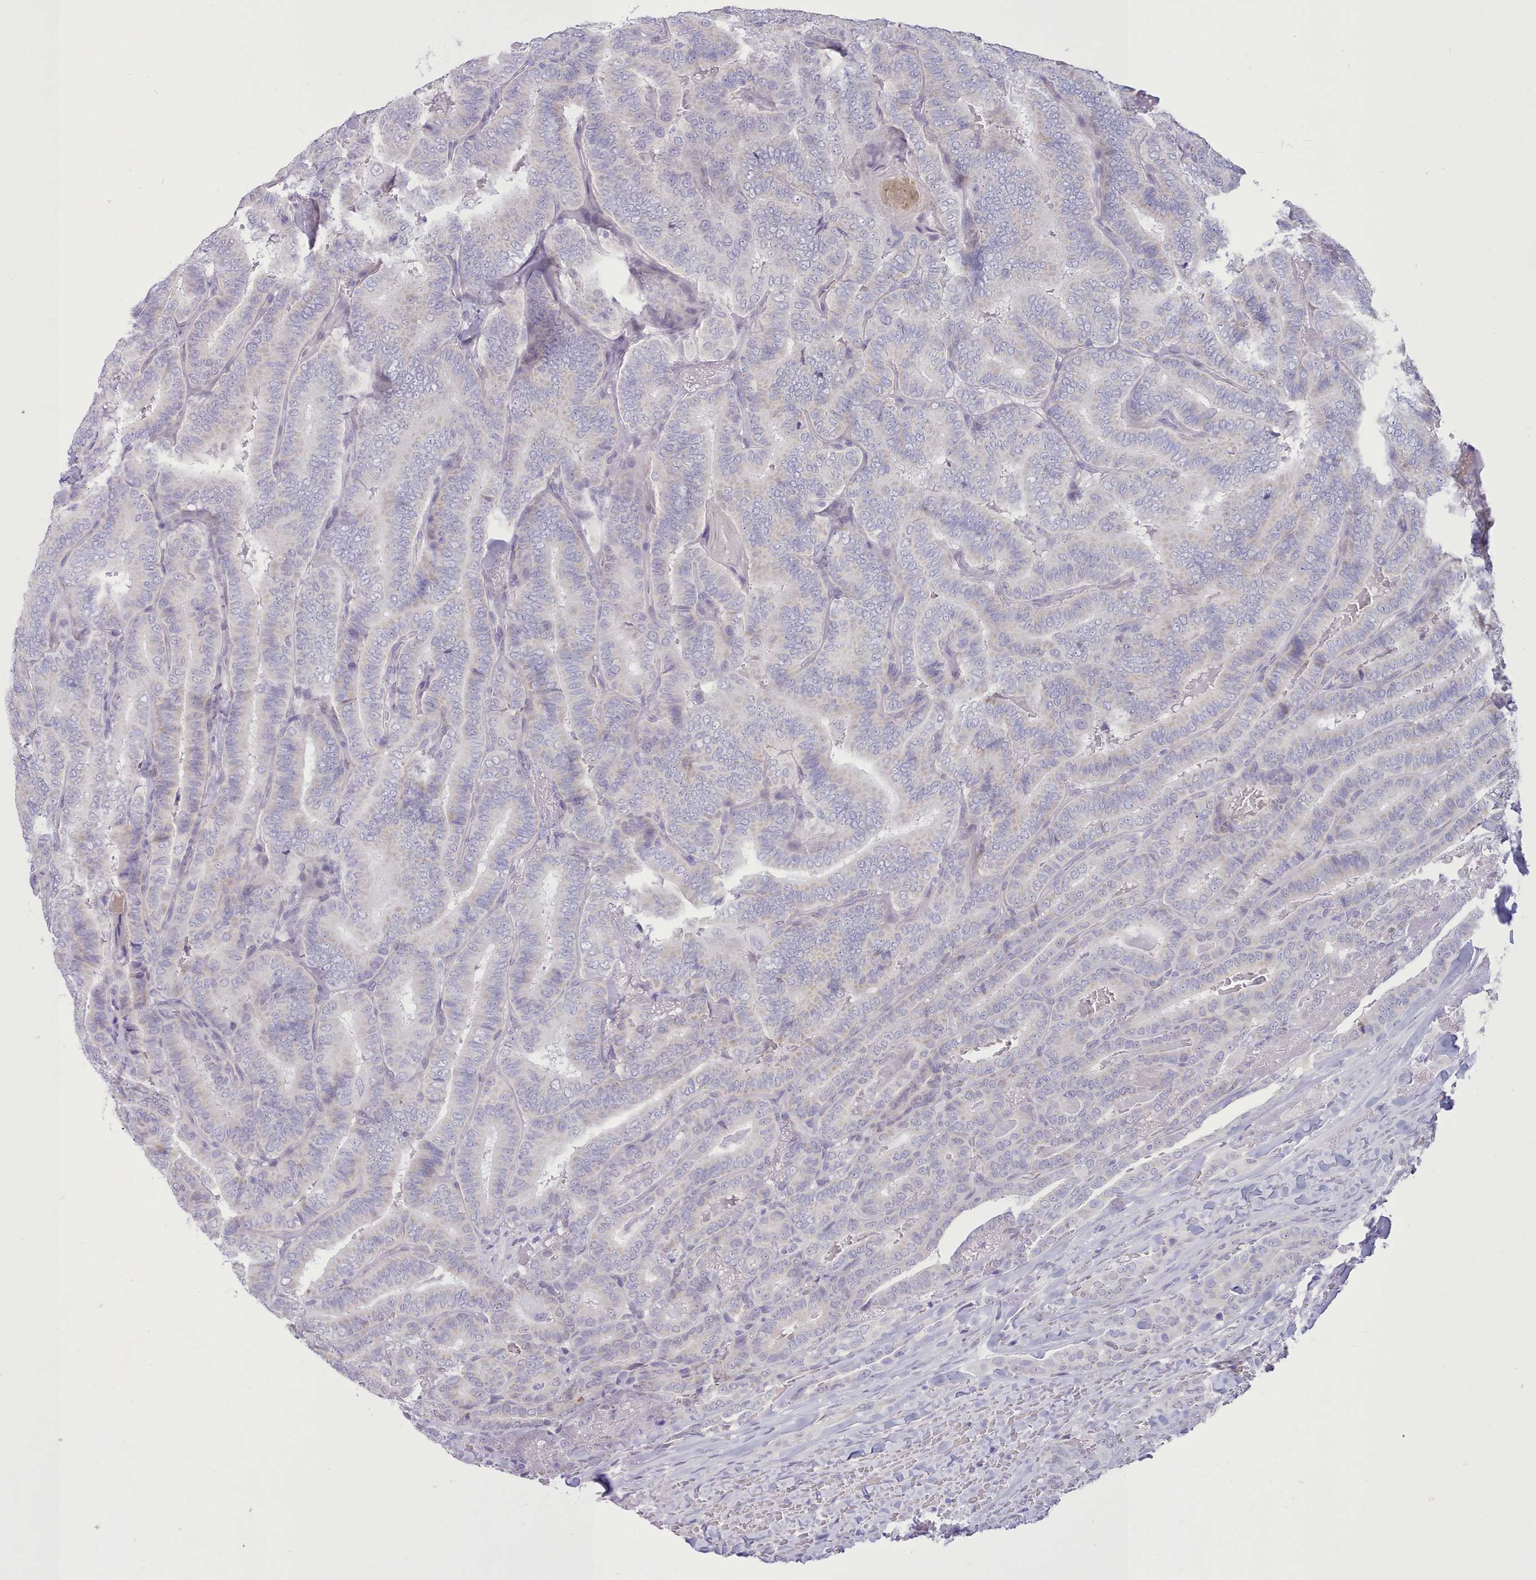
{"staining": {"intensity": "negative", "quantity": "none", "location": "none"}, "tissue": "thyroid cancer", "cell_type": "Tumor cells", "image_type": "cancer", "snomed": [{"axis": "morphology", "description": "Papillary adenocarcinoma, NOS"}, {"axis": "topography", "description": "Thyroid gland"}], "caption": "This is a image of IHC staining of thyroid papillary adenocarcinoma, which shows no positivity in tumor cells.", "gene": "TMEM253", "patient": {"sex": "male", "age": 61}}